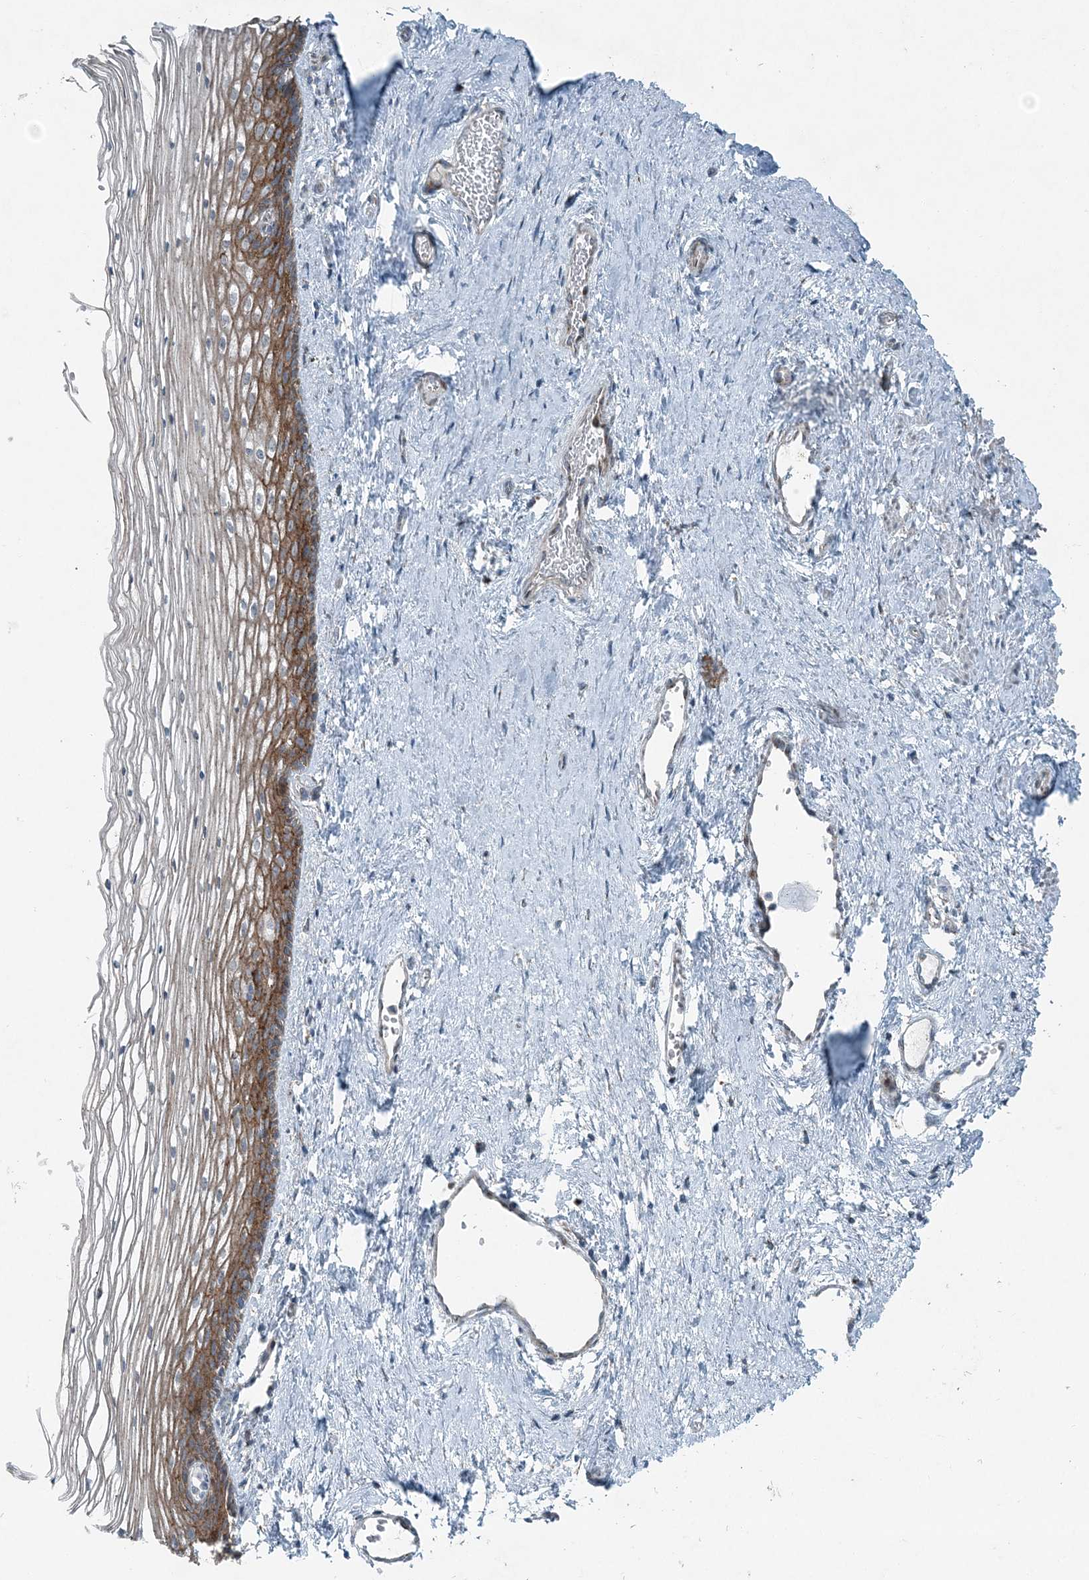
{"staining": {"intensity": "strong", "quantity": "25%-75%", "location": "cytoplasmic/membranous"}, "tissue": "vagina", "cell_type": "Squamous epithelial cells", "image_type": "normal", "snomed": [{"axis": "morphology", "description": "Normal tissue, NOS"}, {"axis": "topography", "description": "Vagina"}], "caption": "High-magnification brightfield microscopy of unremarkable vagina stained with DAB (3,3'-diaminobenzidine) (brown) and counterstained with hematoxylin (blue). squamous epithelial cells exhibit strong cytoplasmic/membranous positivity is identified in about25%-75% of cells.", "gene": "GCC2", "patient": {"sex": "female", "age": 46}}